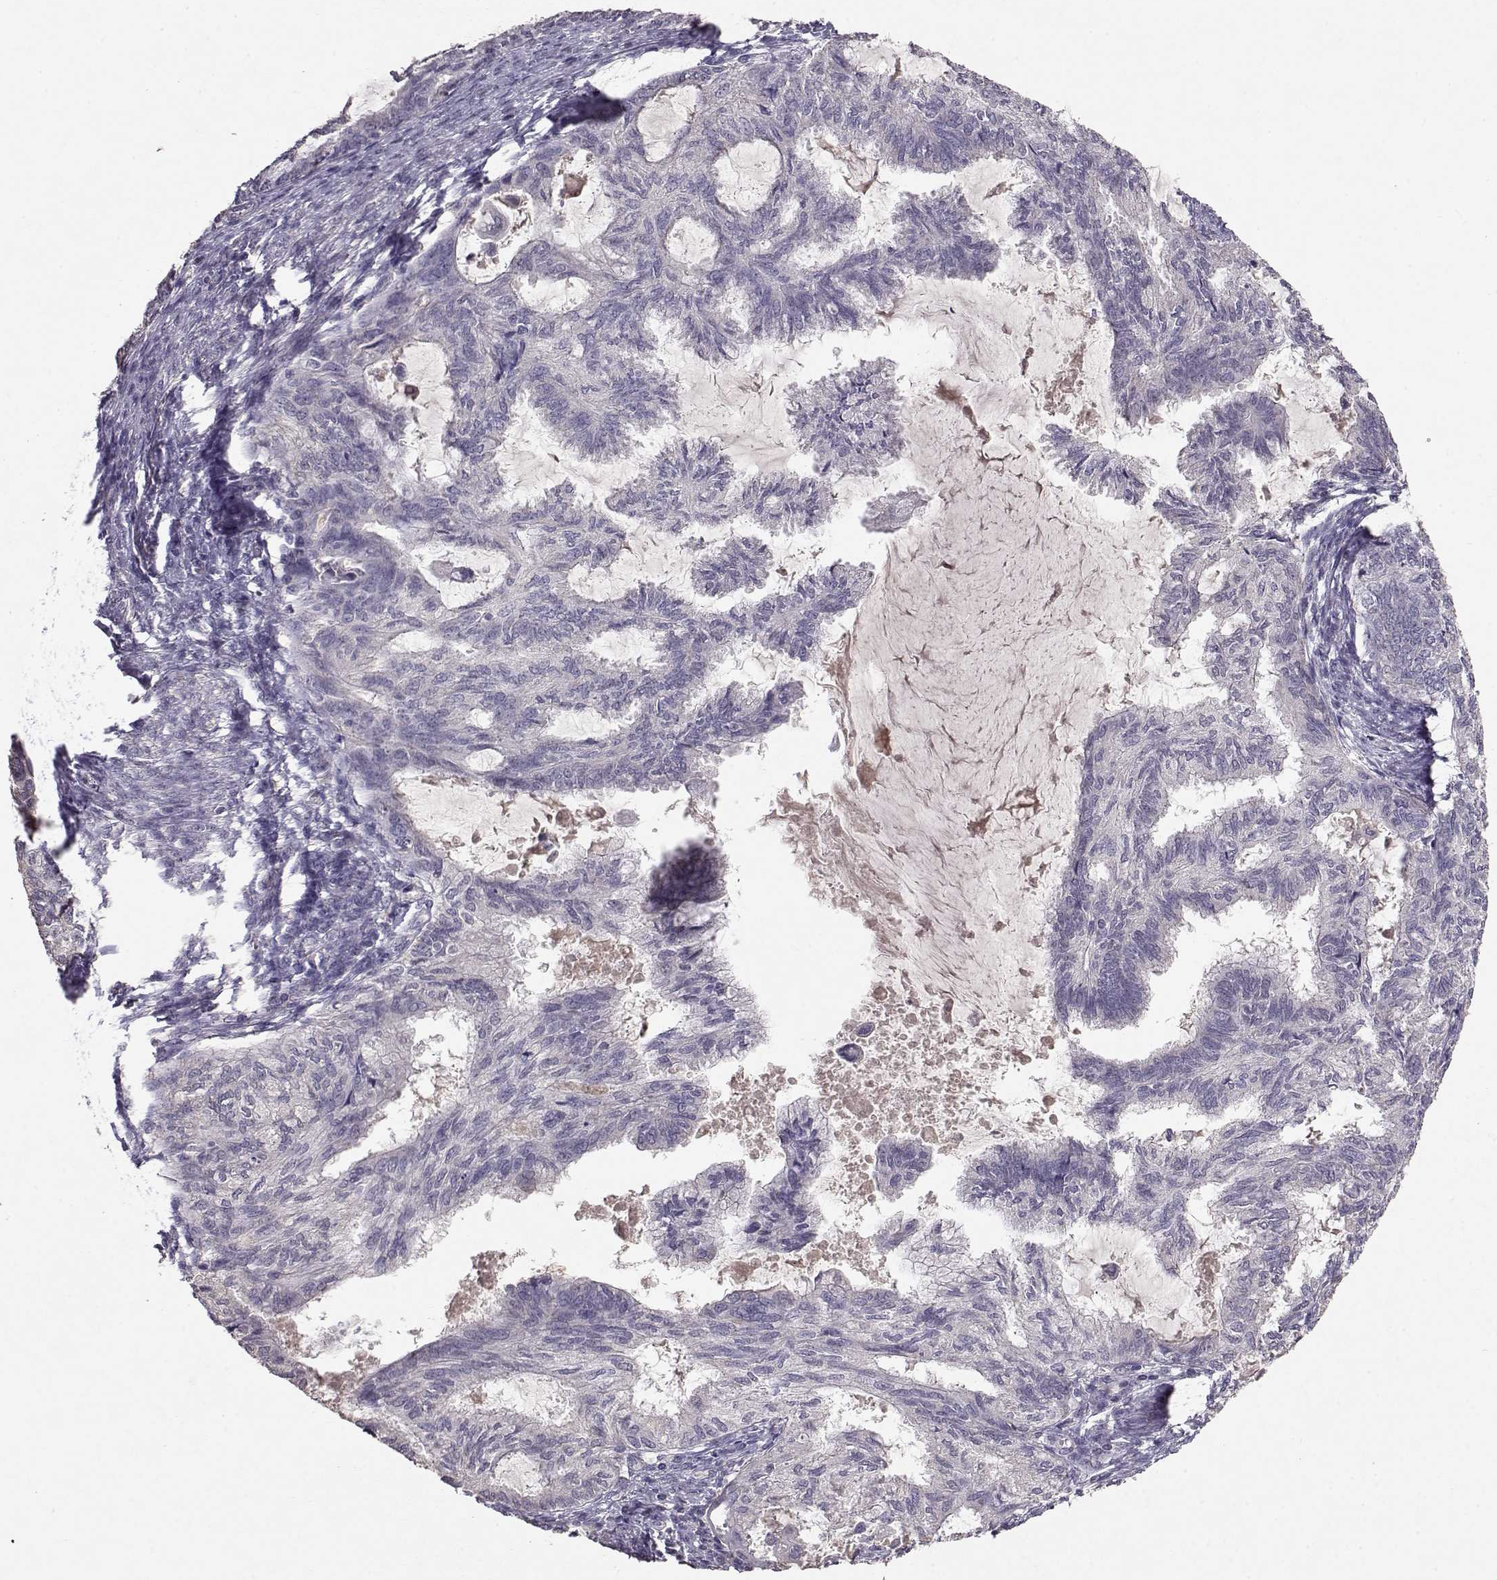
{"staining": {"intensity": "negative", "quantity": "none", "location": "none"}, "tissue": "endometrial cancer", "cell_type": "Tumor cells", "image_type": "cancer", "snomed": [{"axis": "morphology", "description": "Adenocarcinoma, NOS"}, {"axis": "topography", "description": "Endometrium"}], "caption": "This is a micrograph of IHC staining of endometrial cancer, which shows no positivity in tumor cells. The staining is performed using DAB (3,3'-diaminobenzidine) brown chromogen with nuclei counter-stained in using hematoxylin.", "gene": "PMCH", "patient": {"sex": "female", "age": 86}}